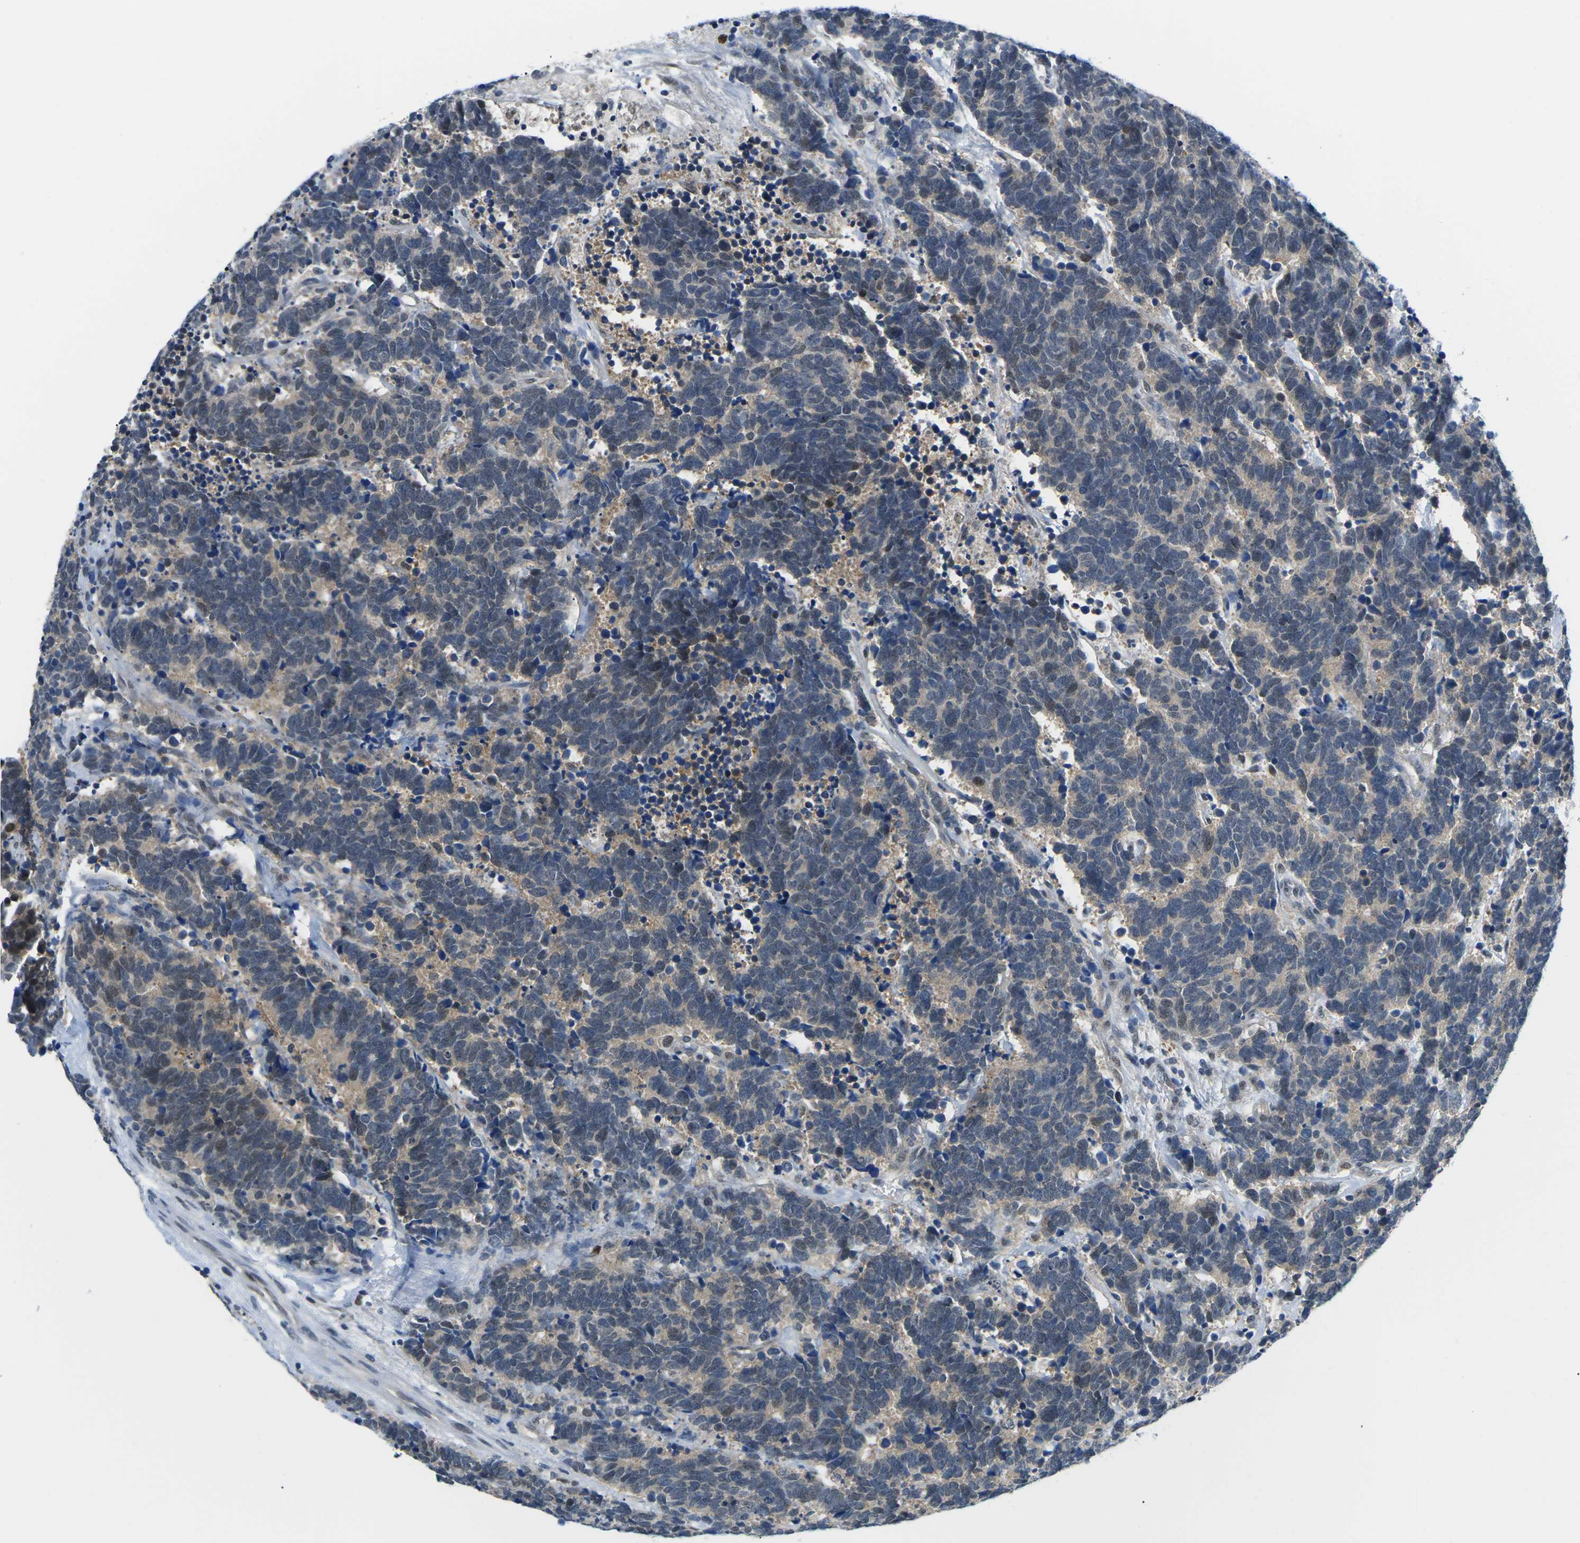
{"staining": {"intensity": "weak", "quantity": "<25%", "location": "cytoplasmic/membranous,nuclear"}, "tissue": "carcinoid", "cell_type": "Tumor cells", "image_type": "cancer", "snomed": [{"axis": "morphology", "description": "Carcinoma, NOS"}, {"axis": "morphology", "description": "Carcinoid, malignant, NOS"}, {"axis": "topography", "description": "Urinary bladder"}], "caption": "The photomicrograph demonstrates no staining of tumor cells in malignant carcinoid.", "gene": "UBA7", "patient": {"sex": "male", "age": 57}}